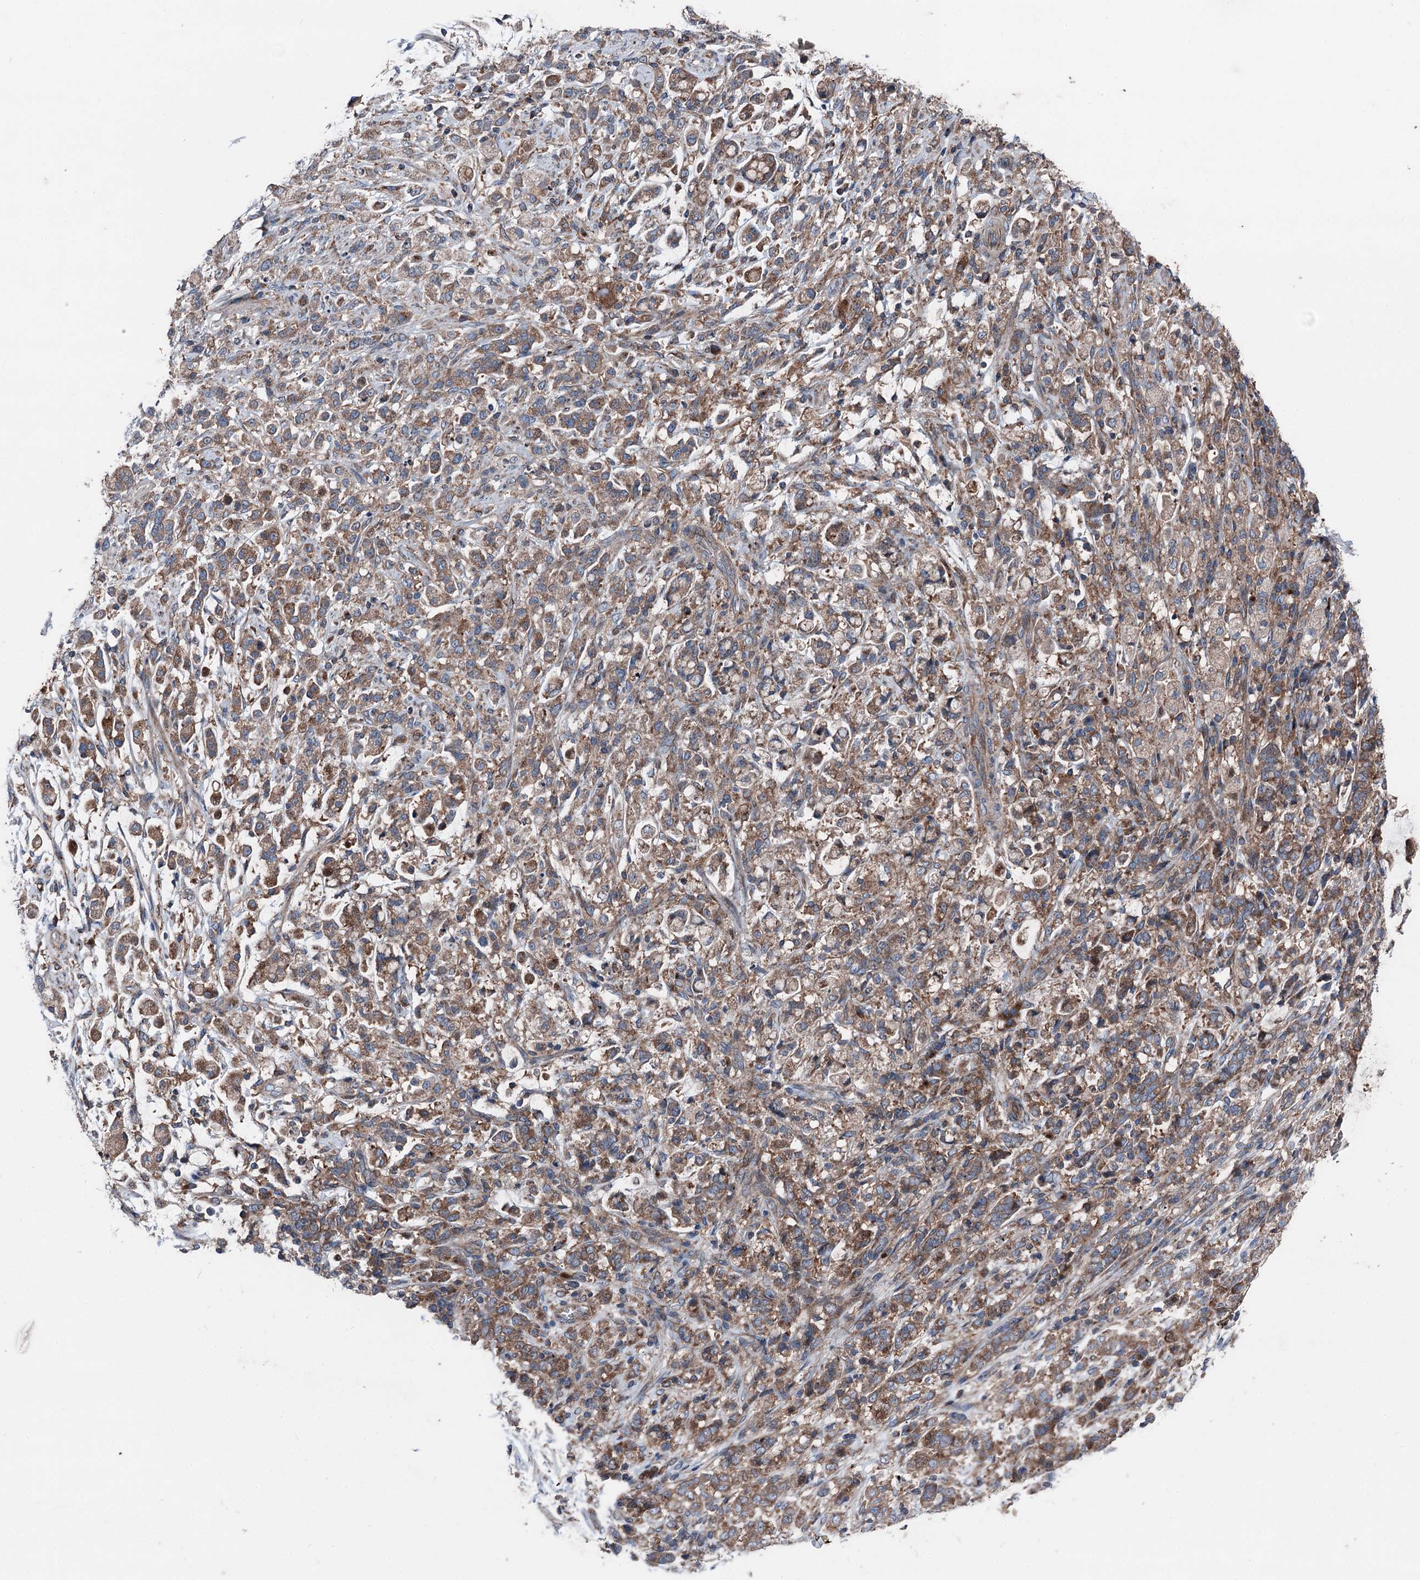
{"staining": {"intensity": "moderate", "quantity": ">75%", "location": "cytoplasmic/membranous"}, "tissue": "stomach cancer", "cell_type": "Tumor cells", "image_type": "cancer", "snomed": [{"axis": "morphology", "description": "Adenocarcinoma, NOS"}, {"axis": "topography", "description": "Stomach"}], "caption": "Immunohistochemical staining of human stomach cancer displays moderate cytoplasmic/membranous protein positivity in approximately >75% of tumor cells.", "gene": "RUFY1", "patient": {"sex": "female", "age": 60}}